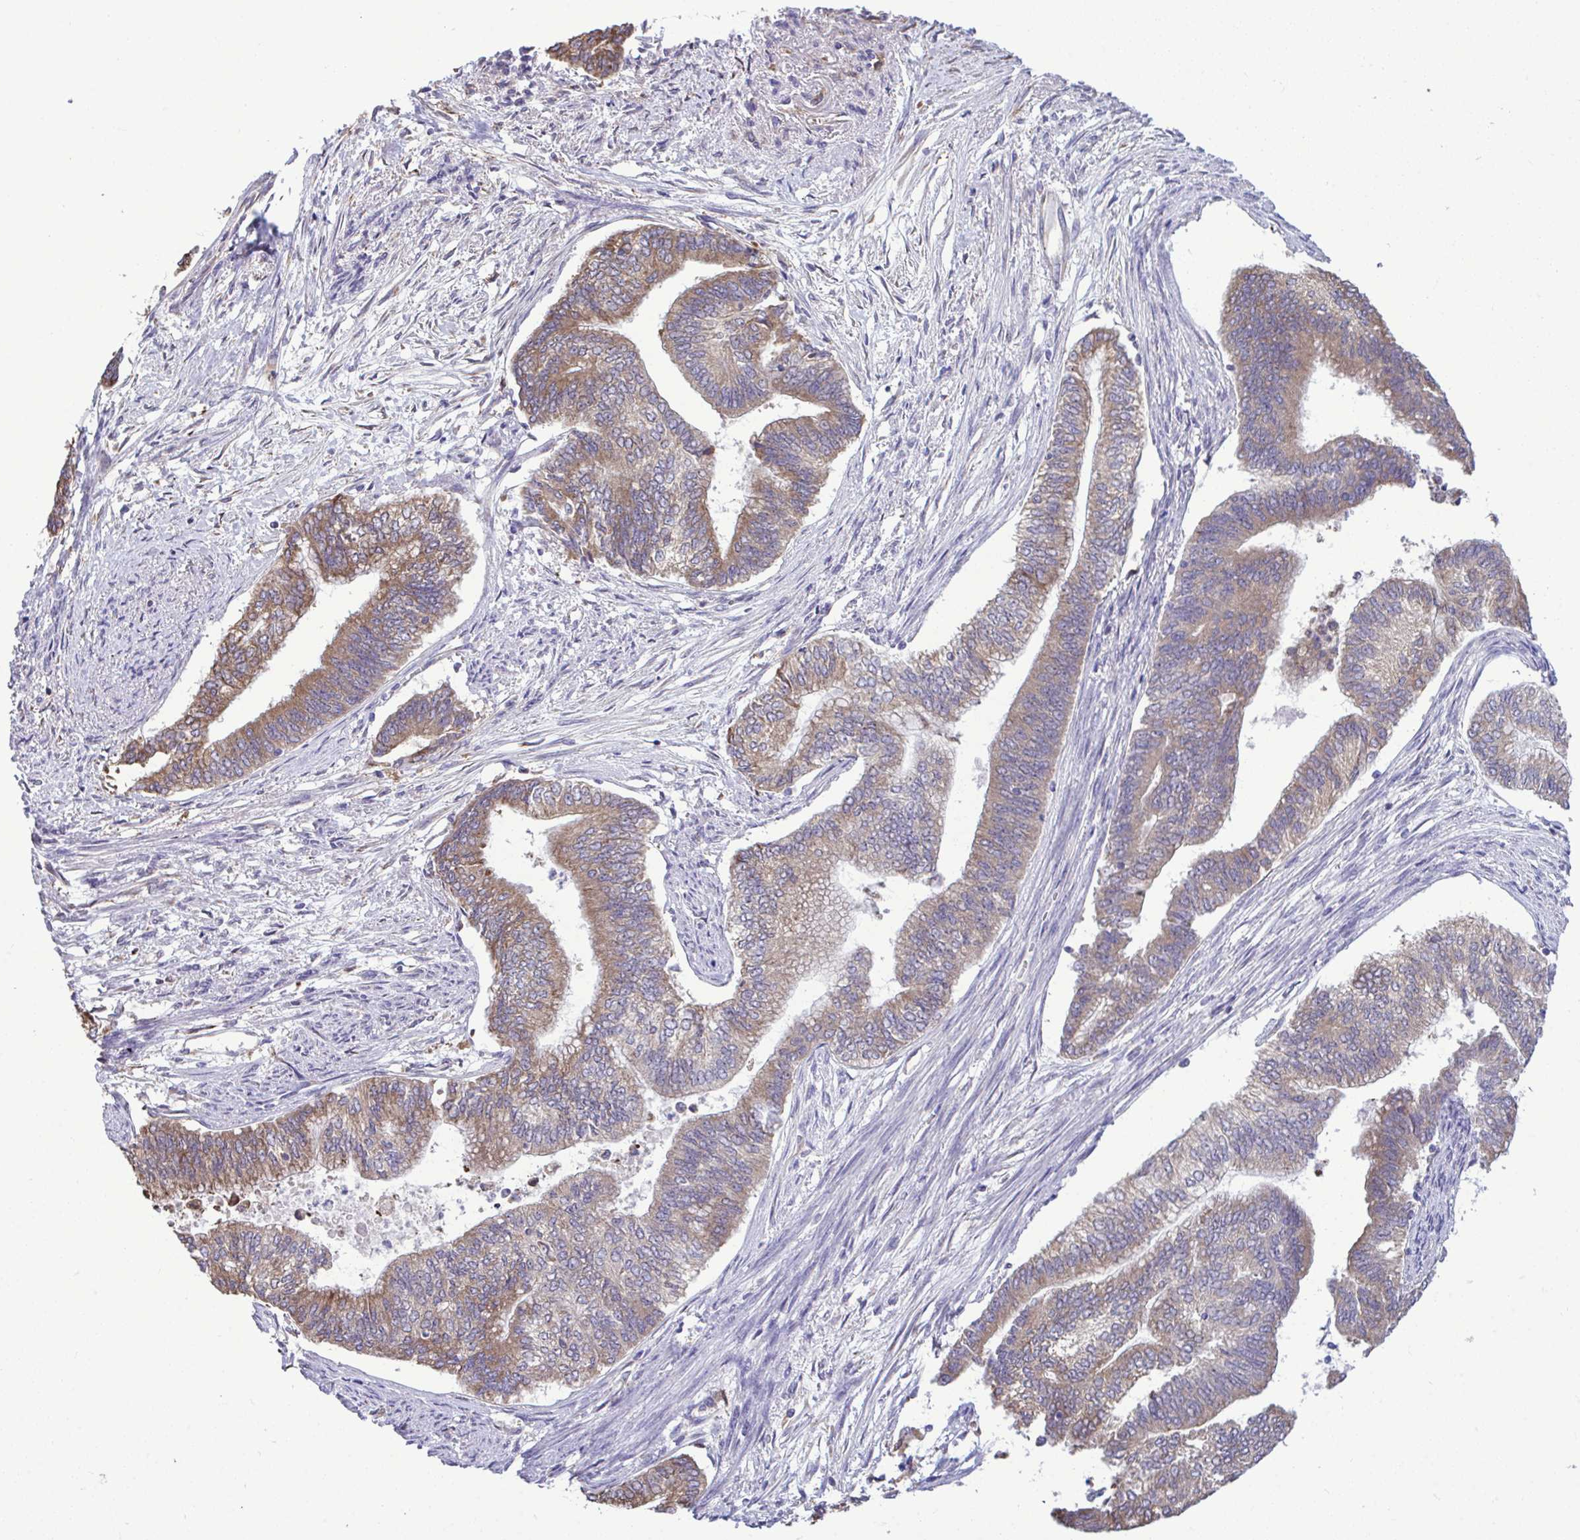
{"staining": {"intensity": "moderate", "quantity": "25%-75%", "location": "cytoplasmic/membranous"}, "tissue": "endometrial cancer", "cell_type": "Tumor cells", "image_type": "cancer", "snomed": [{"axis": "morphology", "description": "Adenocarcinoma, NOS"}, {"axis": "topography", "description": "Endometrium"}], "caption": "Immunohistochemistry of adenocarcinoma (endometrial) shows medium levels of moderate cytoplasmic/membranous expression in approximately 25%-75% of tumor cells. (DAB IHC with brightfield microscopy, high magnification).", "gene": "PIGK", "patient": {"sex": "female", "age": 65}}